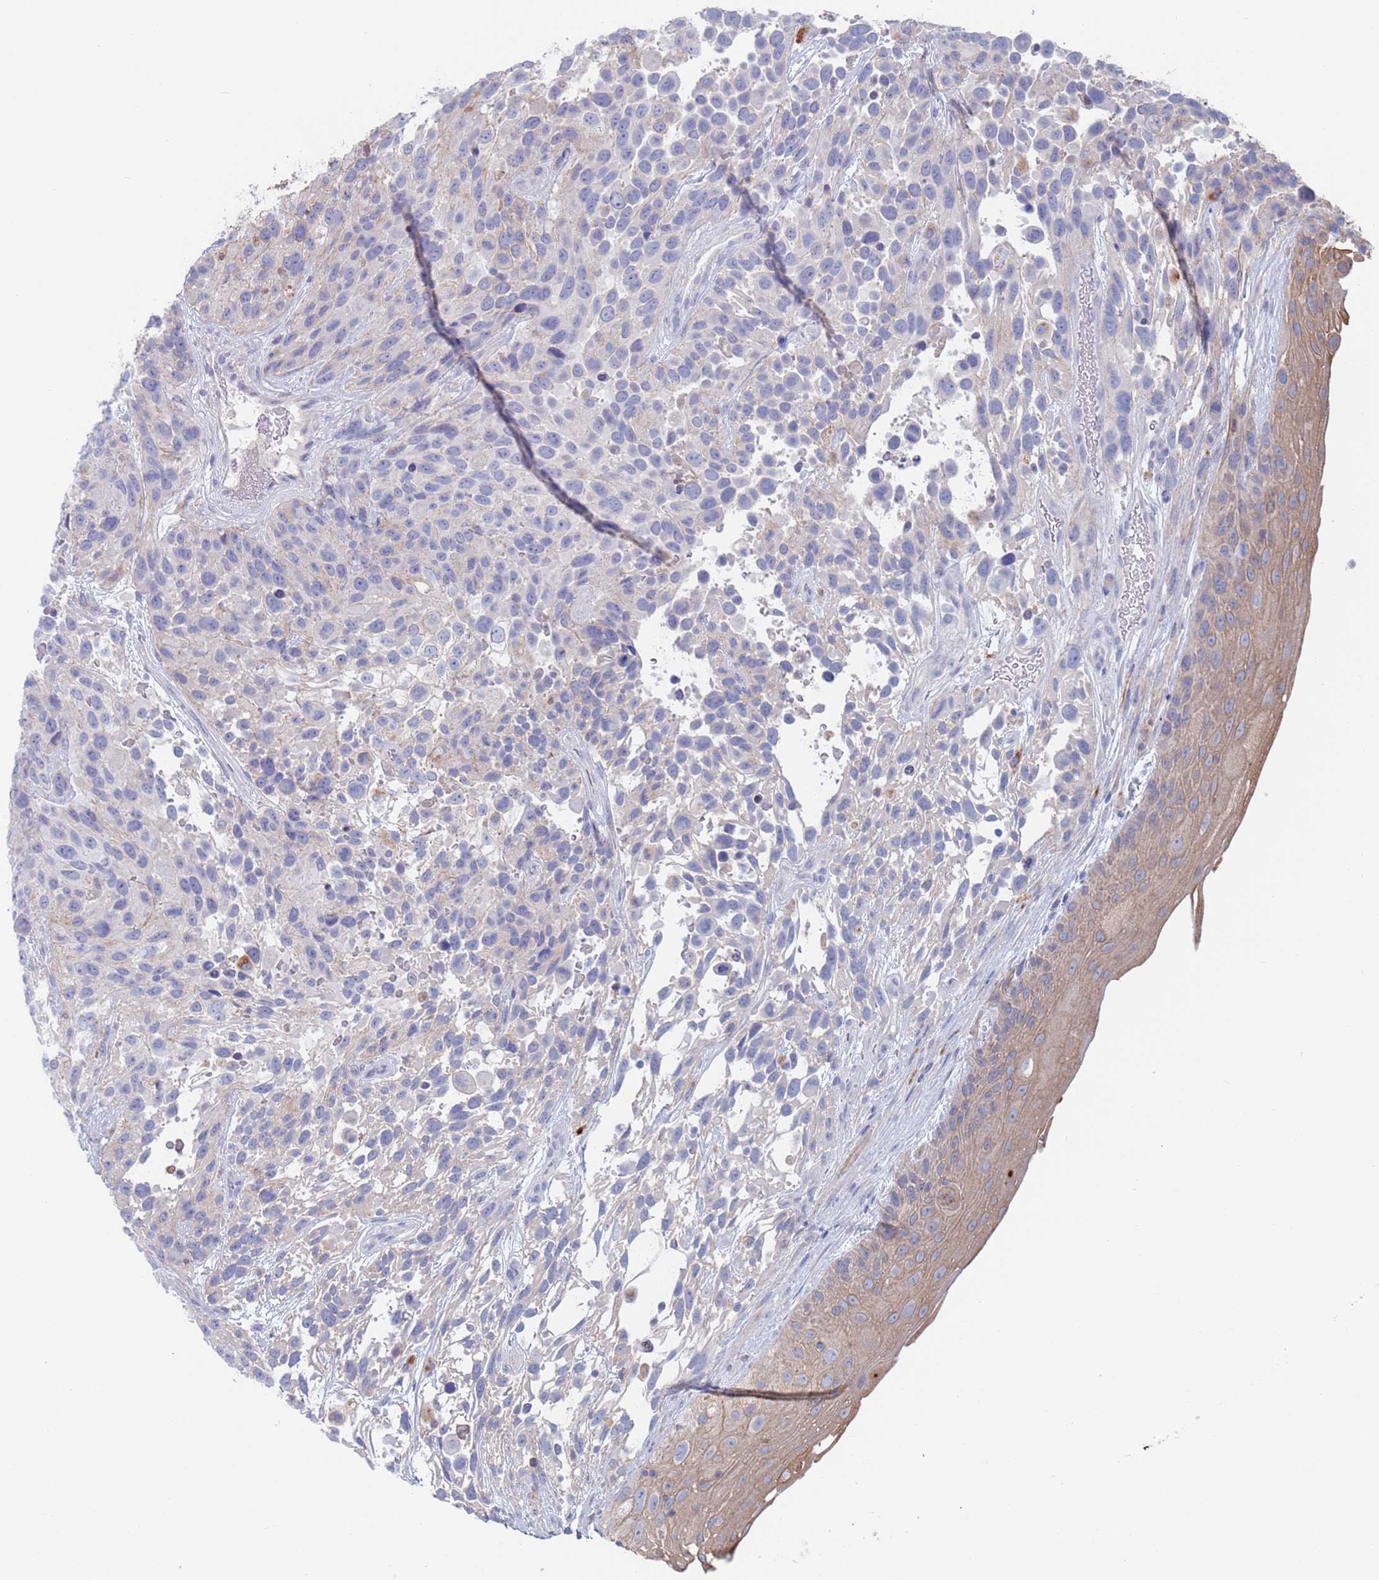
{"staining": {"intensity": "negative", "quantity": "none", "location": "none"}, "tissue": "urothelial cancer", "cell_type": "Tumor cells", "image_type": "cancer", "snomed": [{"axis": "morphology", "description": "Urothelial carcinoma, High grade"}, {"axis": "topography", "description": "Urinary bladder"}], "caption": "IHC of human urothelial cancer exhibits no positivity in tumor cells.", "gene": "FUCA1", "patient": {"sex": "female", "age": 70}}